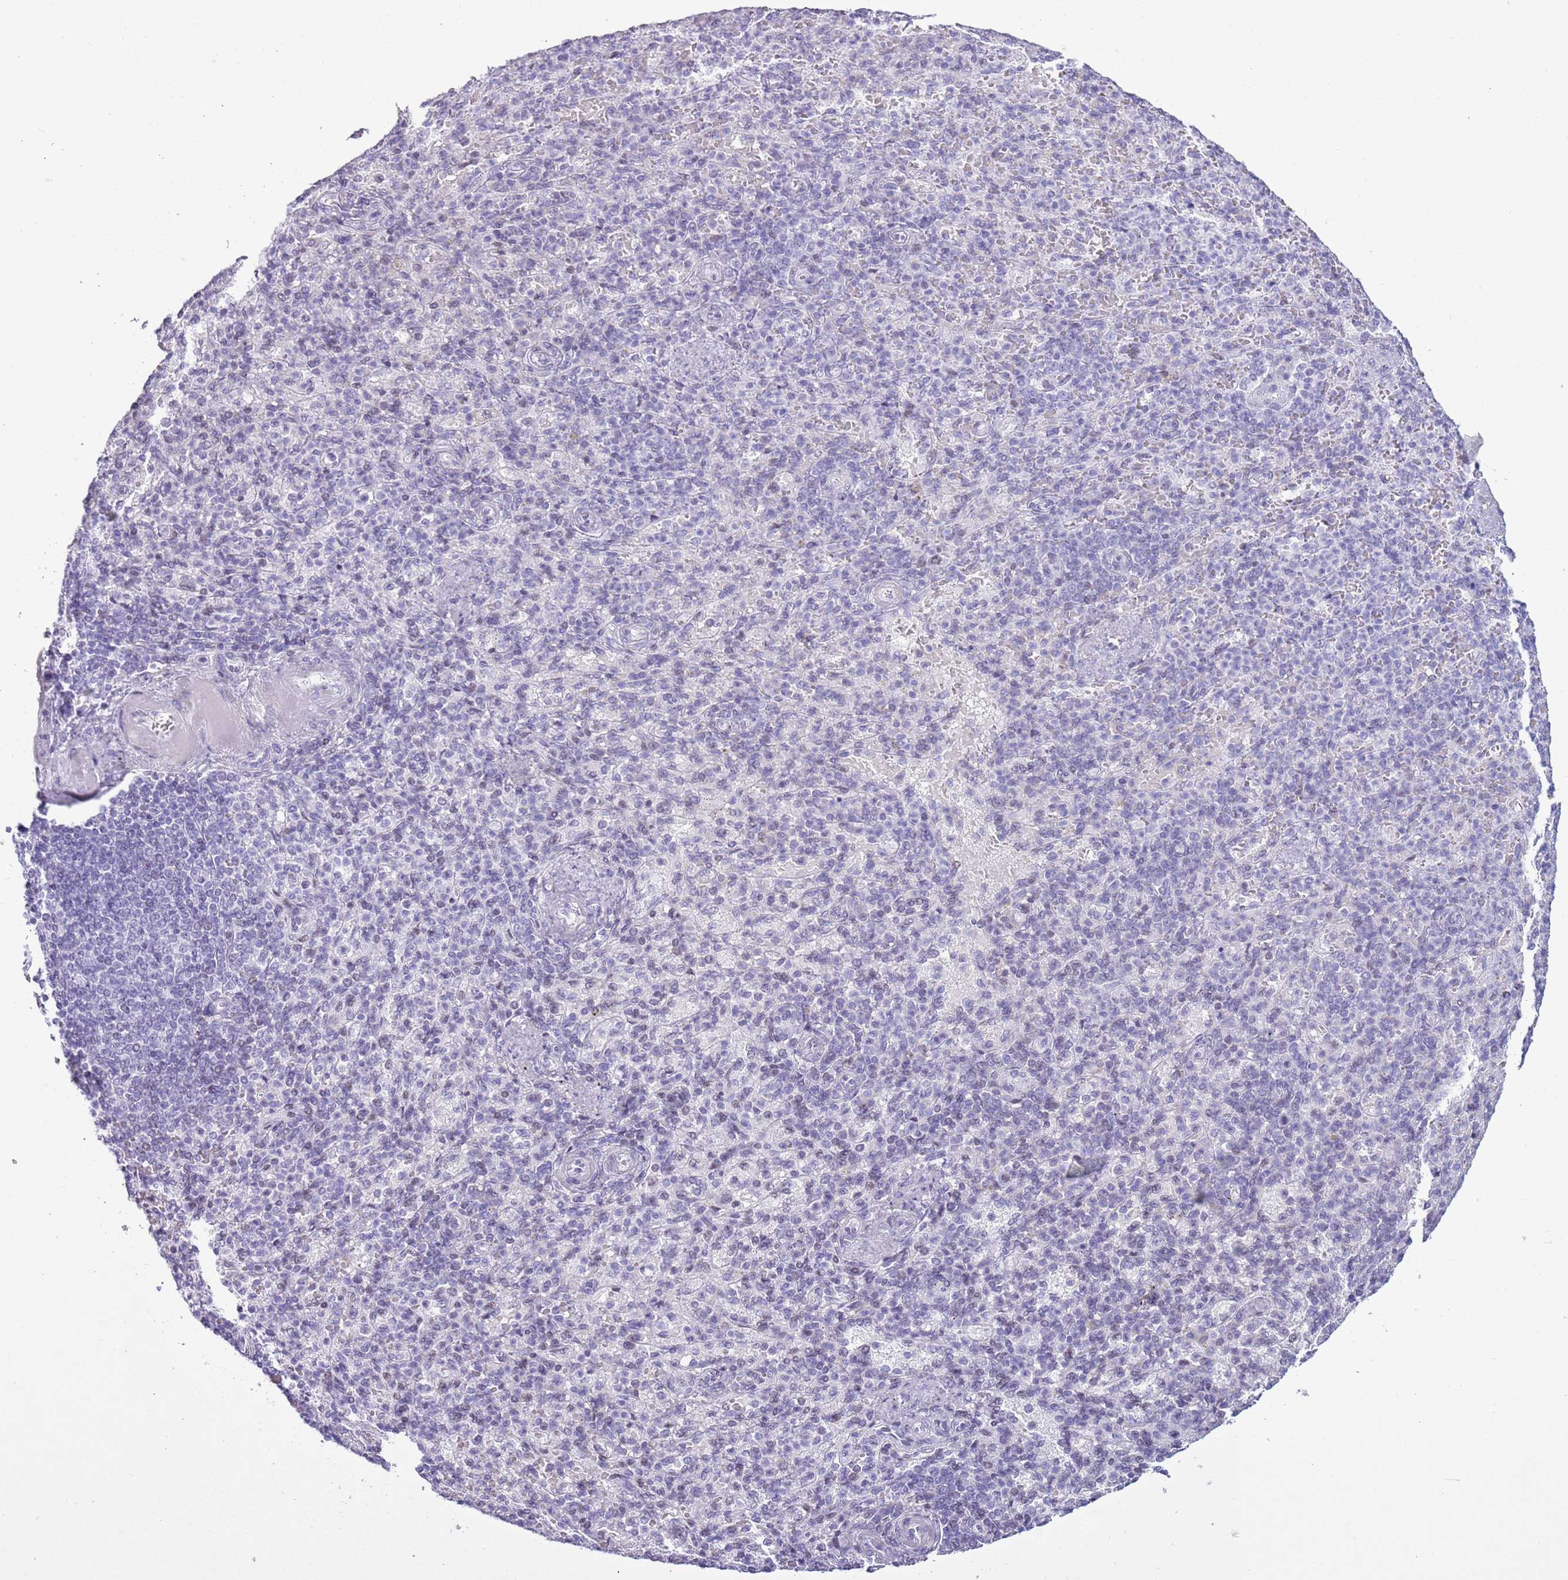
{"staining": {"intensity": "negative", "quantity": "none", "location": "none"}, "tissue": "spleen", "cell_type": "Cells in red pulp", "image_type": "normal", "snomed": [{"axis": "morphology", "description": "Normal tissue, NOS"}, {"axis": "topography", "description": "Spleen"}], "caption": "Photomicrograph shows no significant protein staining in cells in red pulp of normal spleen.", "gene": "ASIP", "patient": {"sex": "female", "age": 74}}